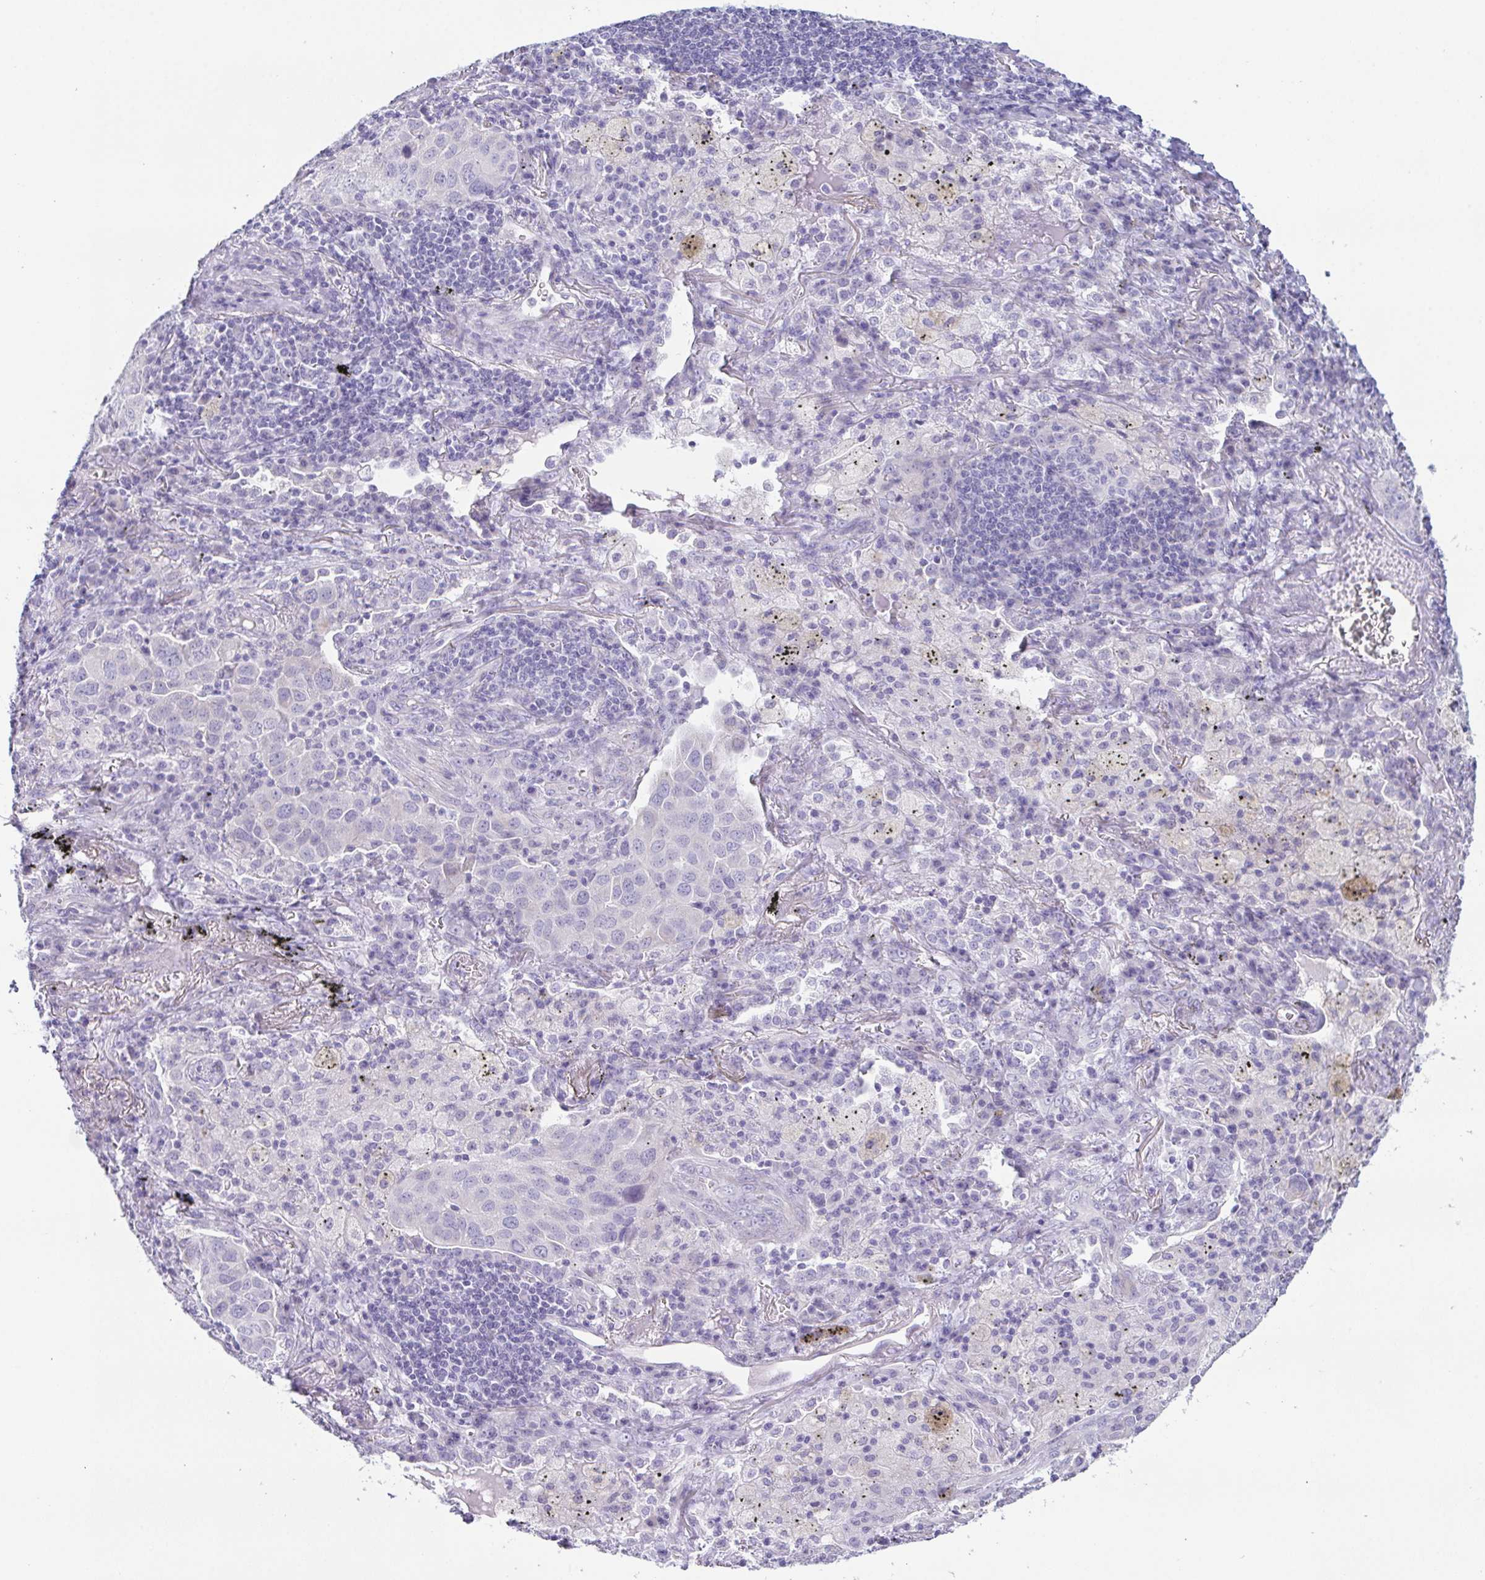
{"staining": {"intensity": "negative", "quantity": "none", "location": "none"}, "tissue": "lung cancer", "cell_type": "Tumor cells", "image_type": "cancer", "snomed": [{"axis": "morphology", "description": "Adenocarcinoma, NOS"}, {"axis": "morphology", "description": "Adenocarcinoma, metastatic, NOS"}, {"axis": "topography", "description": "Lymph node"}, {"axis": "topography", "description": "Lung"}], "caption": "An immunohistochemistry image of lung cancer (metastatic adenocarcinoma) is shown. There is no staining in tumor cells of lung cancer (metastatic adenocarcinoma).", "gene": "TEX19", "patient": {"sex": "female", "age": 65}}